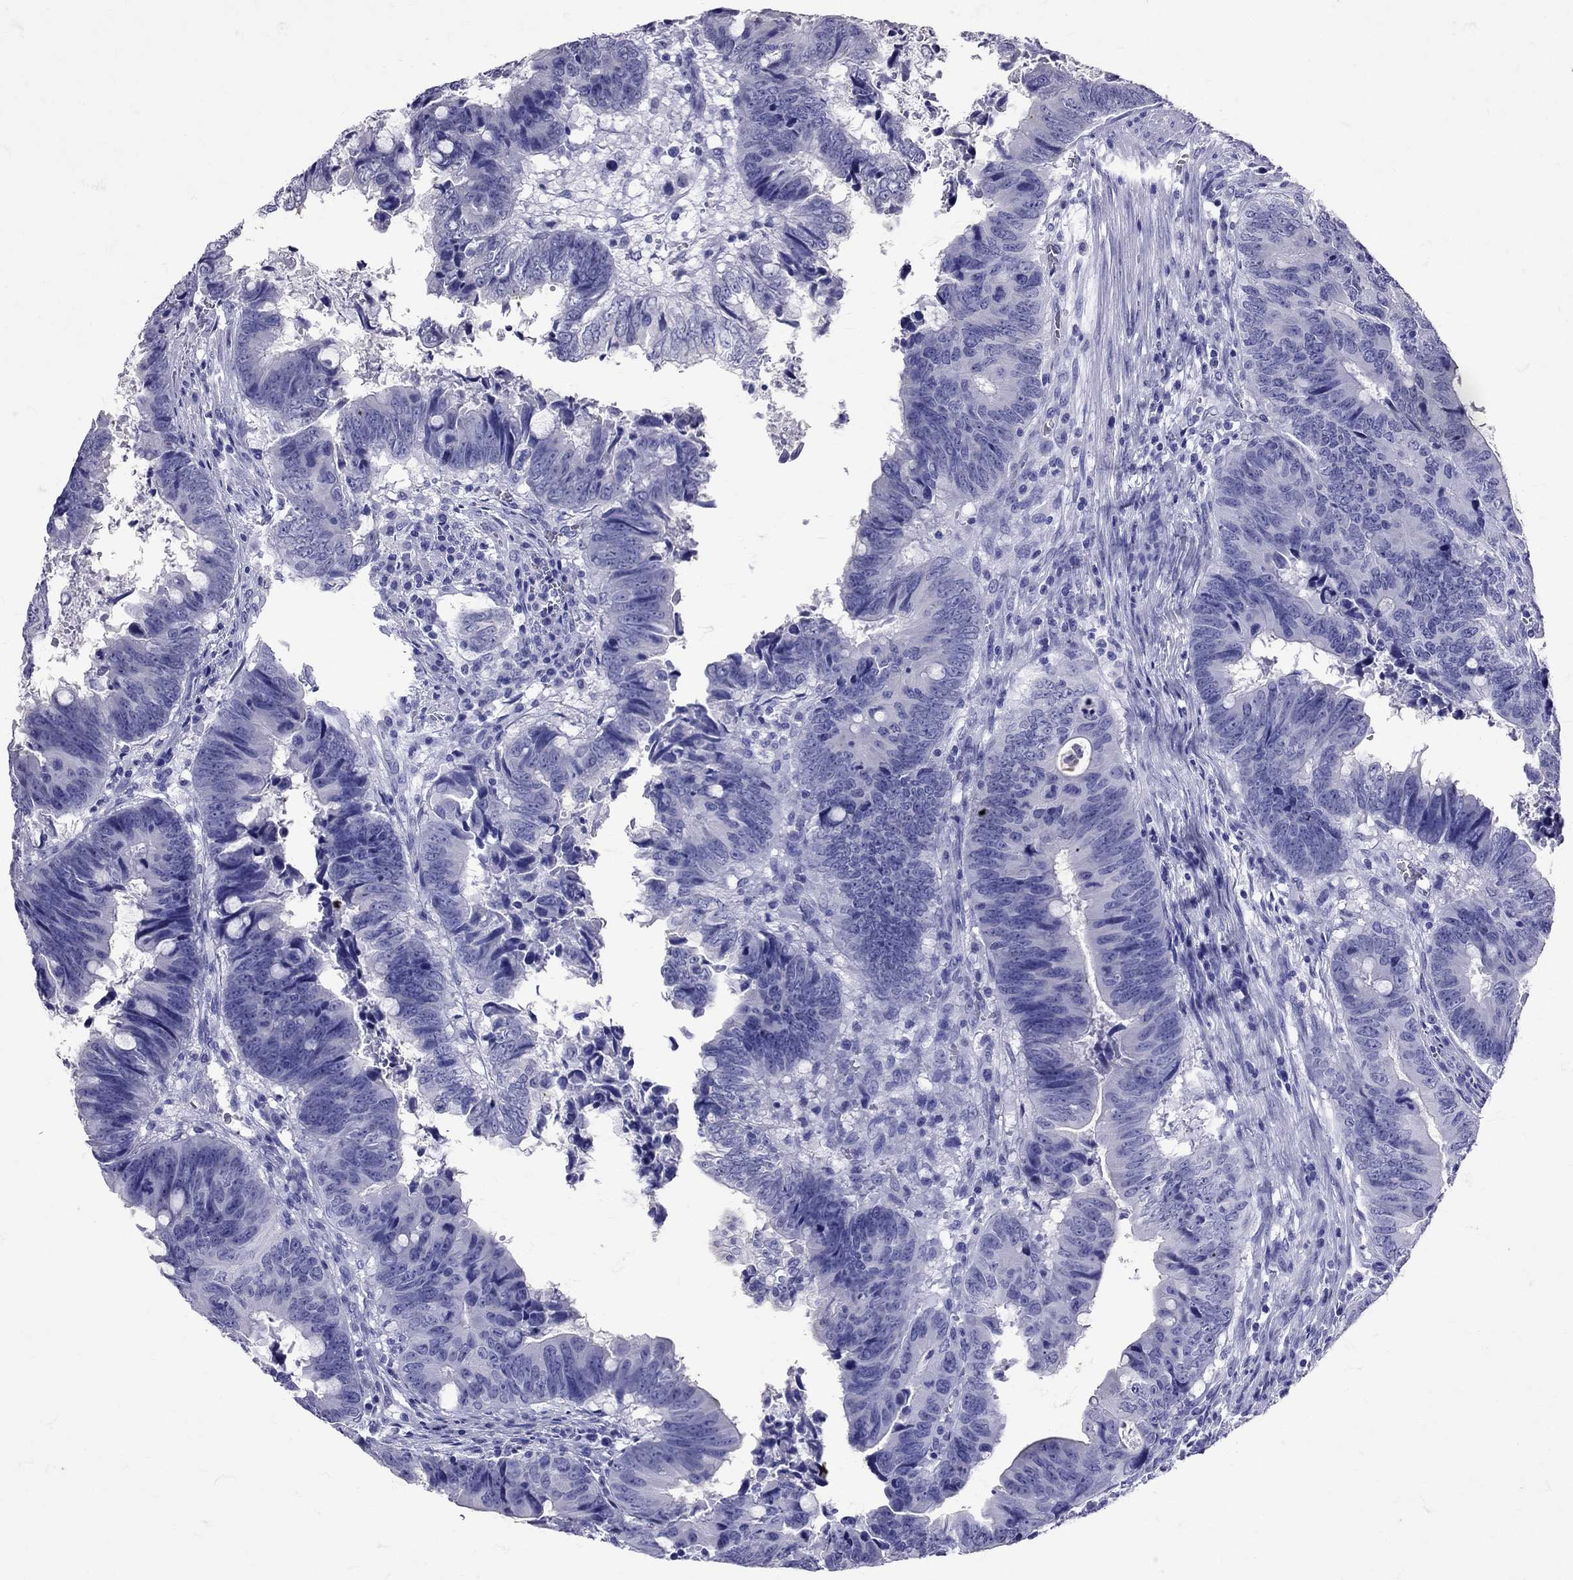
{"staining": {"intensity": "negative", "quantity": "none", "location": "none"}, "tissue": "colorectal cancer", "cell_type": "Tumor cells", "image_type": "cancer", "snomed": [{"axis": "morphology", "description": "Adenocarcinoma, NOS"}, {"axis": "topography", "description": "Colon"}], "caption": "High power microscopy image of an immunohistochemistry histopathology image of colorectal cancer, revealing no significant expression in tumor cells.", "gene": "AVP", "patient": {"sex": "female", "age": 82}}